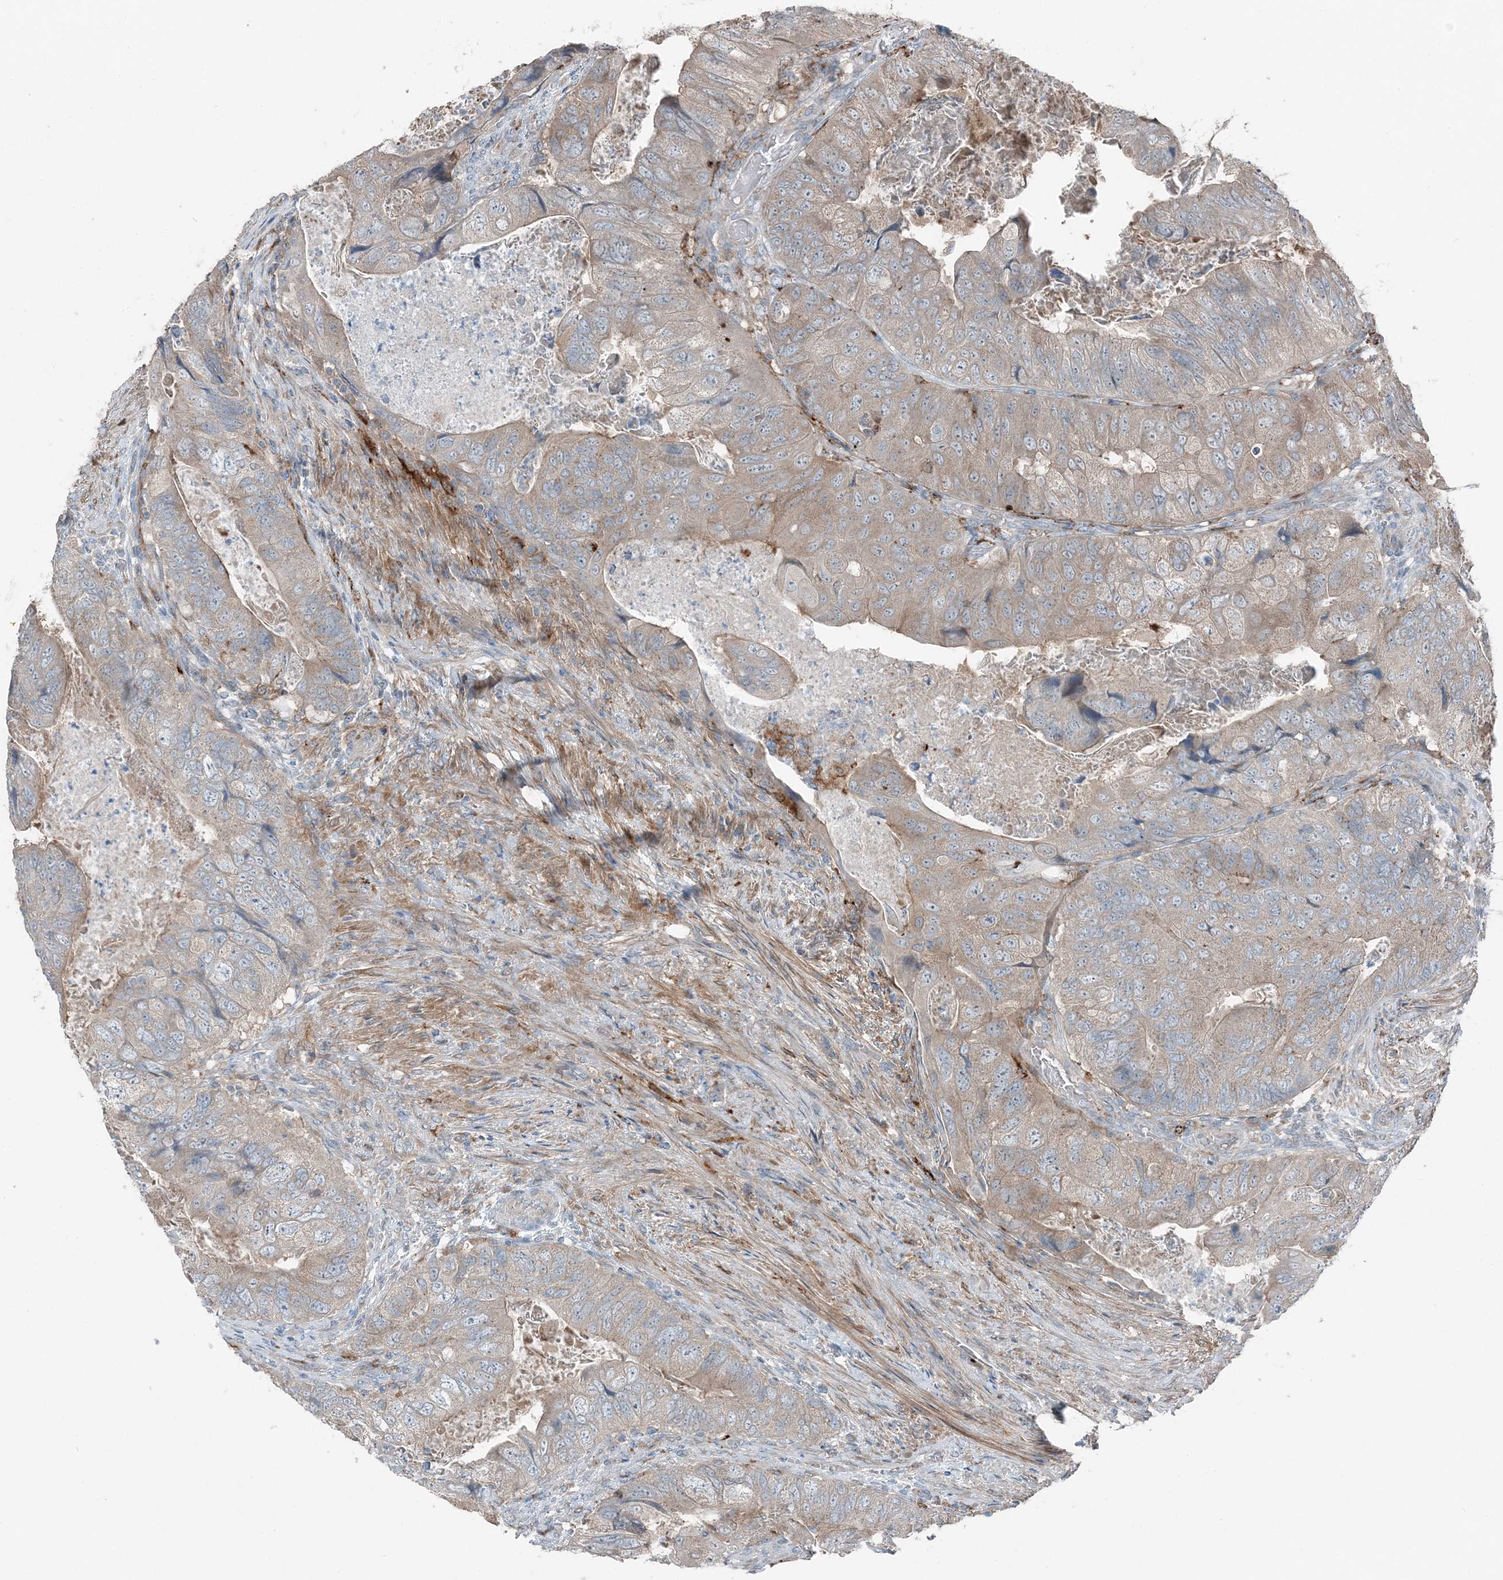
{"staining": {"intensity": "weak", "quantity": ">75%", "location": "cytoplasmic/membranous"}, "tissue": "colorectal cancer", "cell_type": "Tumor cells", "image_type": "cancer", "snomed": [{"axis": "morphology", "description": "Adenocarcinoma, NOS"}, {"axis": "topography", "description": "Rectum"}], "caption": "Adenocarcinoma (colorectal) was stained to show a protein in brown. There is low levels of weak cytoplasmic/membranous staining in approximately >75% of tumor cells.", "gene": "KY", "patient": {"sex": "male", "age": 63}}